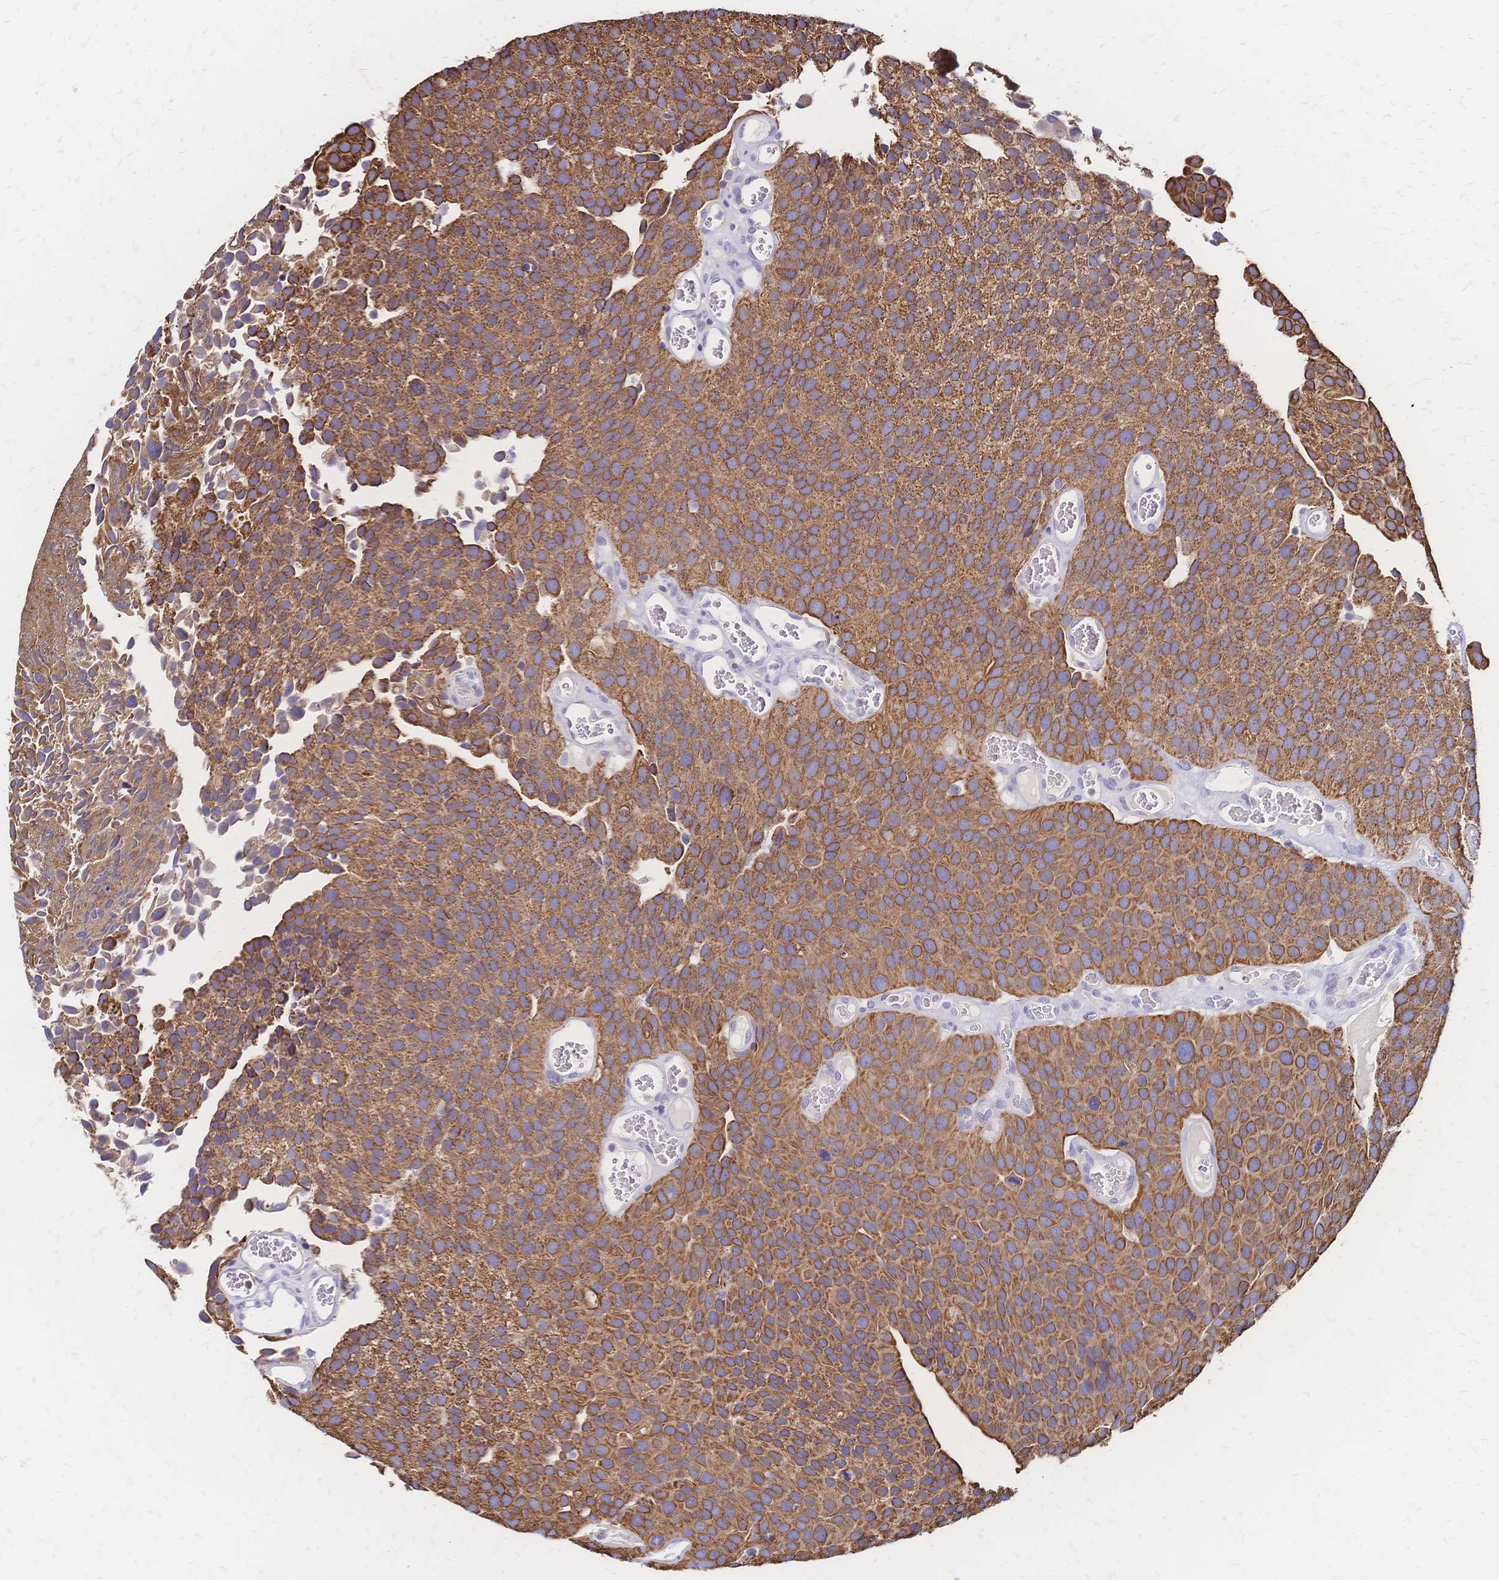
{"staining": {"intensity": "moderate", "quantity": "25%-75%", "location": "cytoplasmic/membranous"}, "tissue": "urothelial cancer", "cell_type": "Tumor cells", "image_type": "cancer", "snomed": [{"axis": "morphology", "description": "Urothelial carcinoma, Low grade"}, {"axis": "topography", "description": "Urinary bladder"}], "caption": "This photomicrograph displays low-grade urothelial carcinoma stained with IHC to label a protein in brown. The cytoplasmic/membranous of tumor cells show moderate positivity for the protein. Nuclei are counter-stained blue.", "gene": "DTNB", "patient": {"sex": "female", "age": 69}}